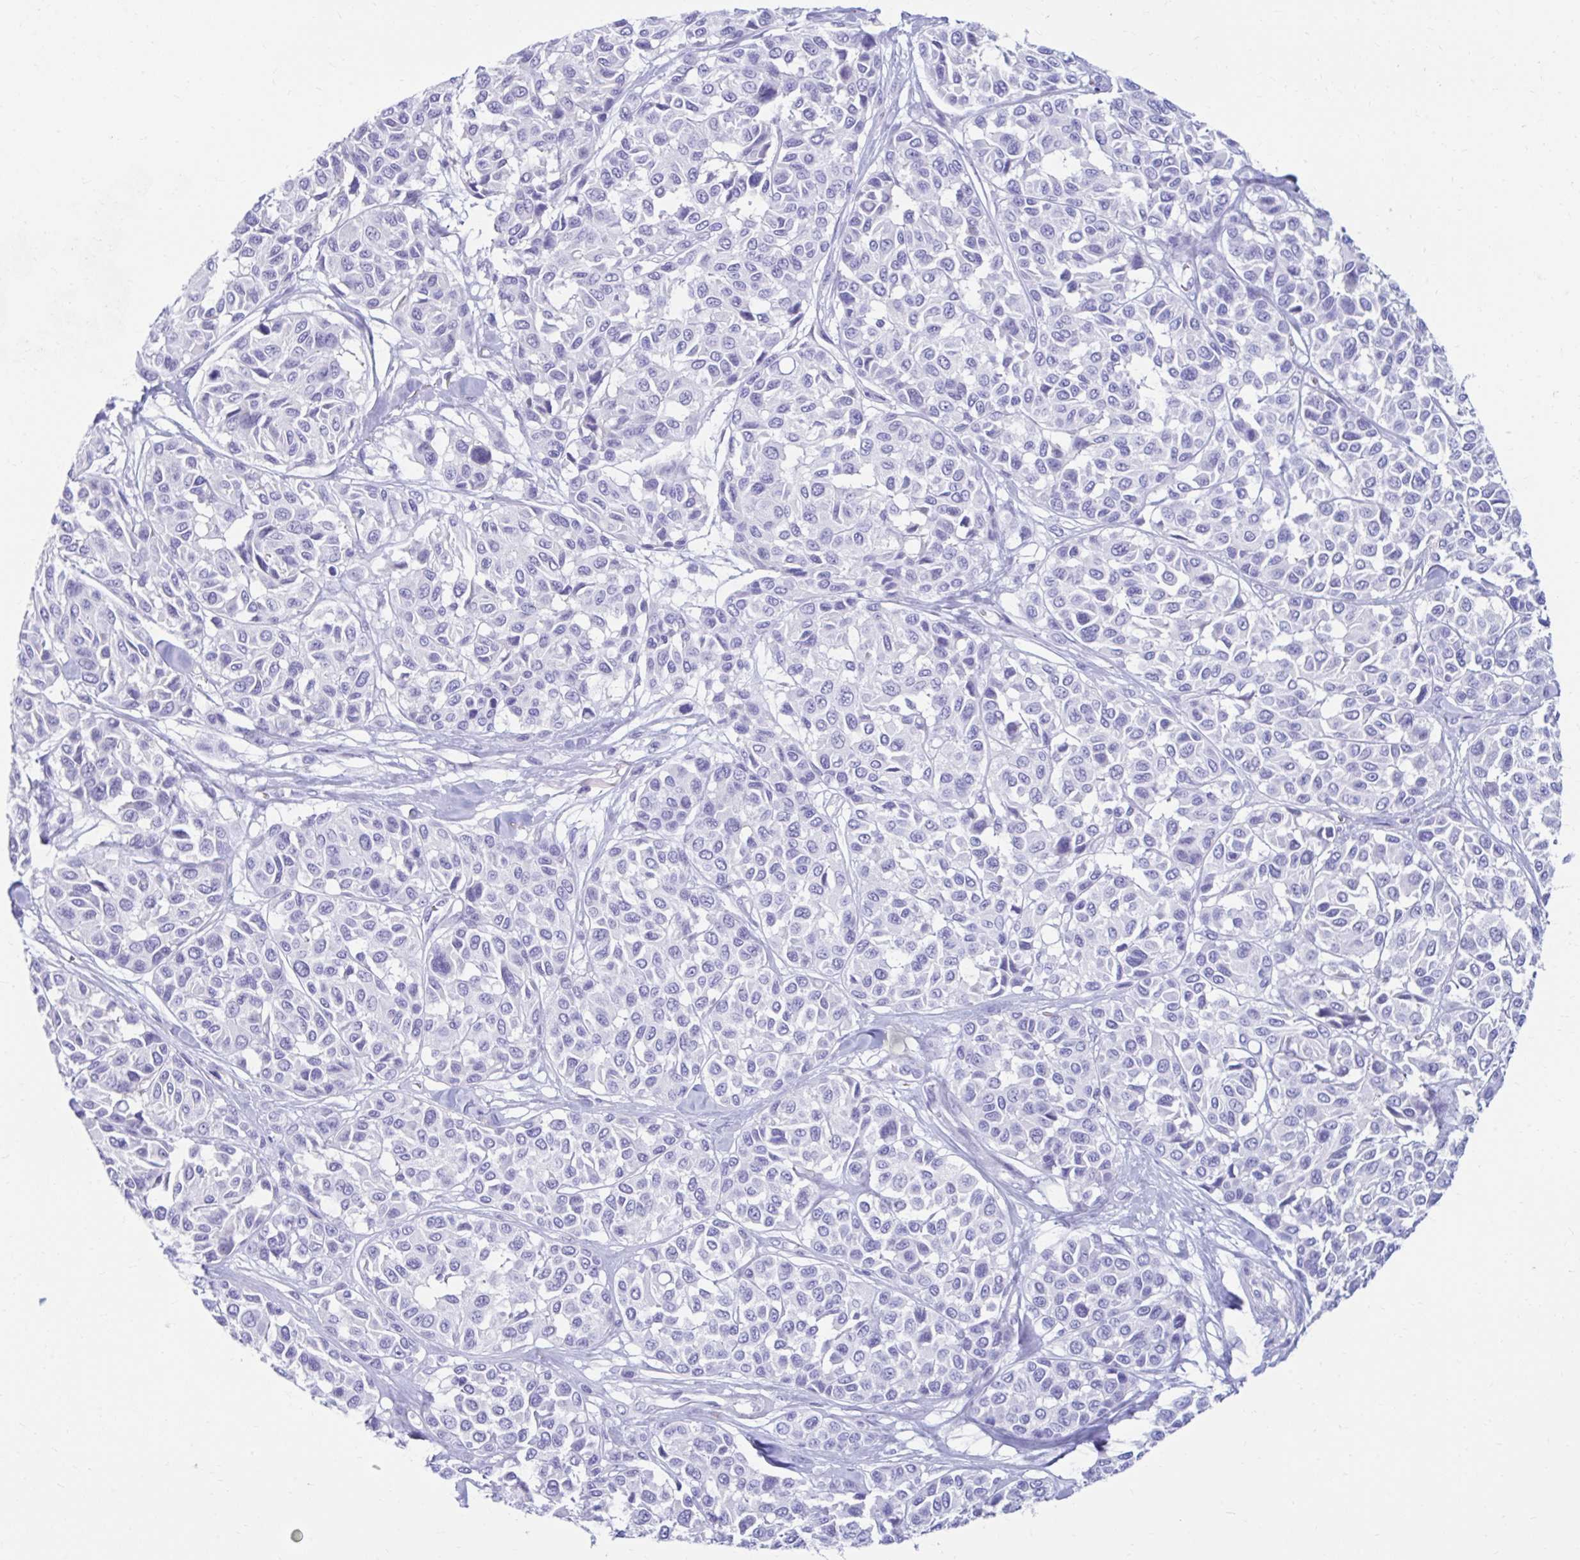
{"staining": {"intensity": "negative", "quantity": "none", "location": "none"}, "tissue": "melanoma", "cell_type": "Tumor cells", "image_type": "cancer", "snomed": [{"axis": "morphology", "description": "Malignant melanoma, NOS"}, {"axis": "topography", "description": "Skin"}], "caption": "IHC of human malignant melanoma exhibits no positivity in tumor cells. The staining is performed using DAB (3,3'-diaminobenzidine) brown chromogen with nuclei counter-stained in using hematoxylin.", "gene": "NSG2", "patient": {"sex": "female", "age": 66}}